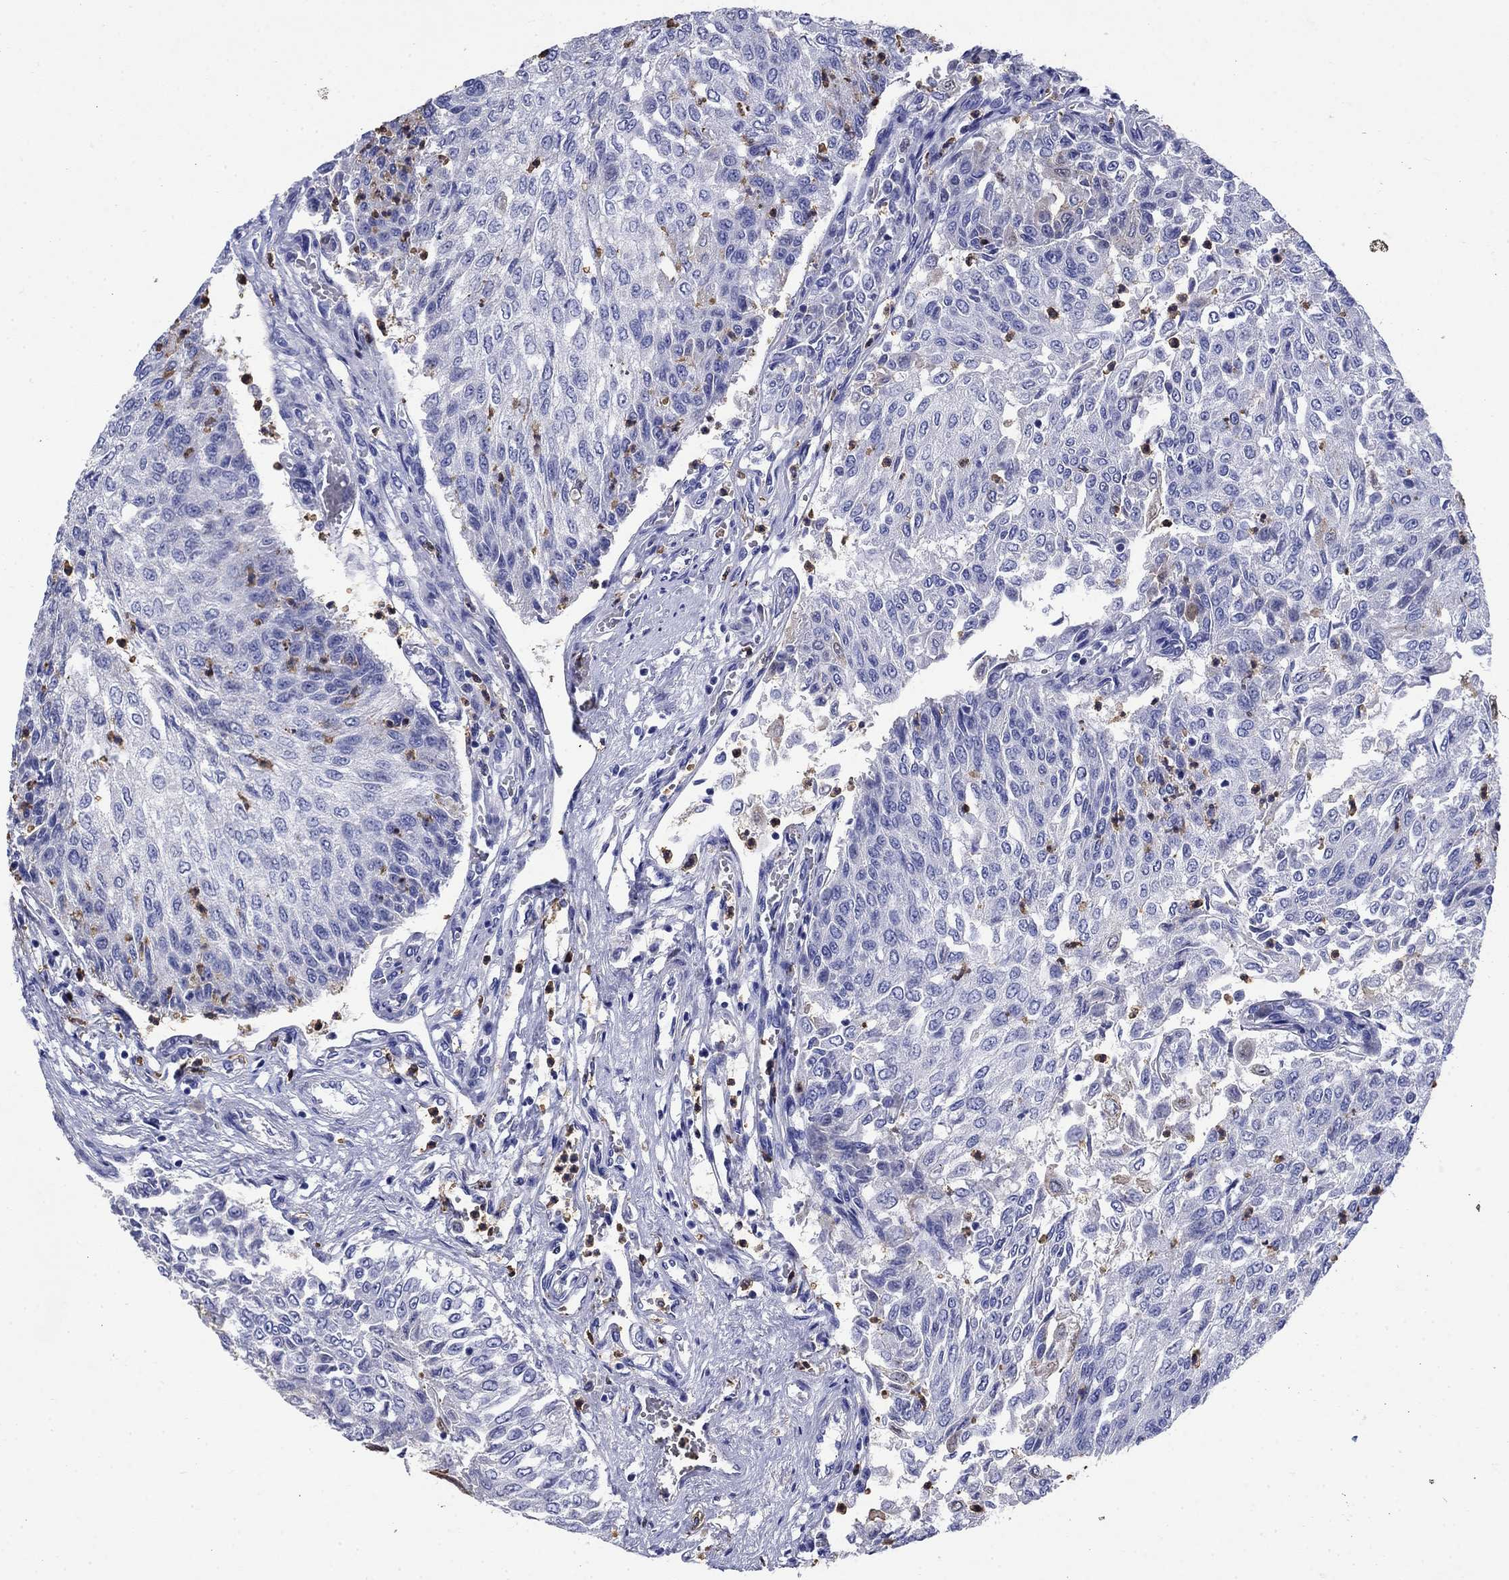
{"staining": {"intensity": "negative", "quantity": "none", "location": "none"}, "tissue": "urothelial cancer", "cell_type": "Tumor cells", "image_type": "cancer", "snomed": [{"axis": "morphology", "description": "Urothelial carcinoma, Low grade"}, {"axis": "topography", "description": "Urinary bladder"}], "caption": "Urothelial cancer was stained to show a protein in brown. There is no significant positivity in tumor cells.", "gene": "TFR2", "patient": {"sex": "male", "age": 78}}